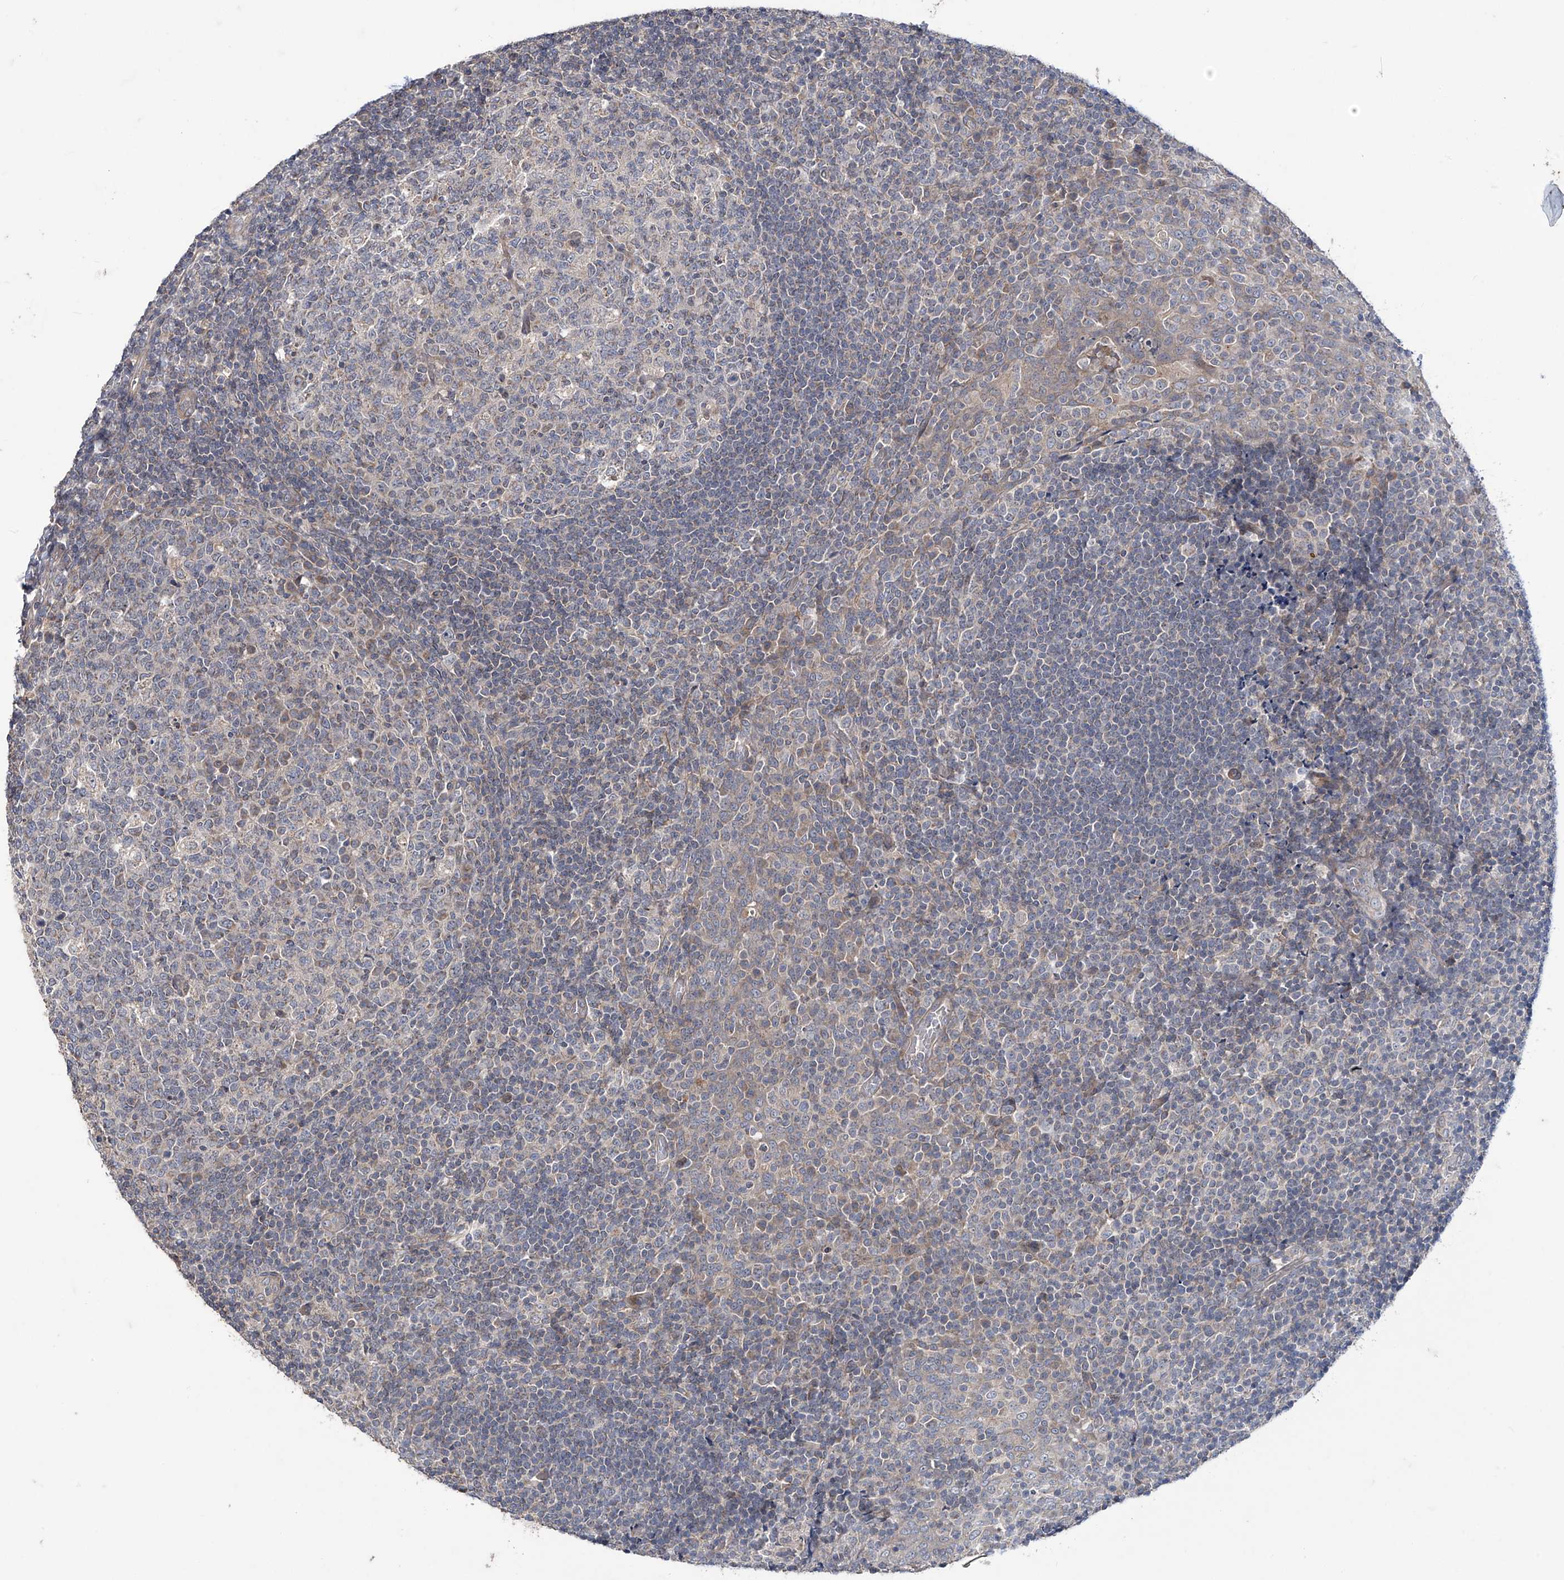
{"staining": {"intensity": "weak", "quantity": "<25%", "location": "cytoplasmic/membranous"}, "tissue": "tonsil", "cell_type": "Germinal center cells", "image_type": "normal", "snomed": [{"axis": "morphology", "description": "Normal tissue, NOS"}, {"axis": "topography", "description": "Tonsil"}], "caption": "Immunohistochemistry (IHC) of benign human tonsil demonstrates no staining in germinal center cells.", "gene": "TRIM60", "patient": {"sex": "female", "age": 19}}